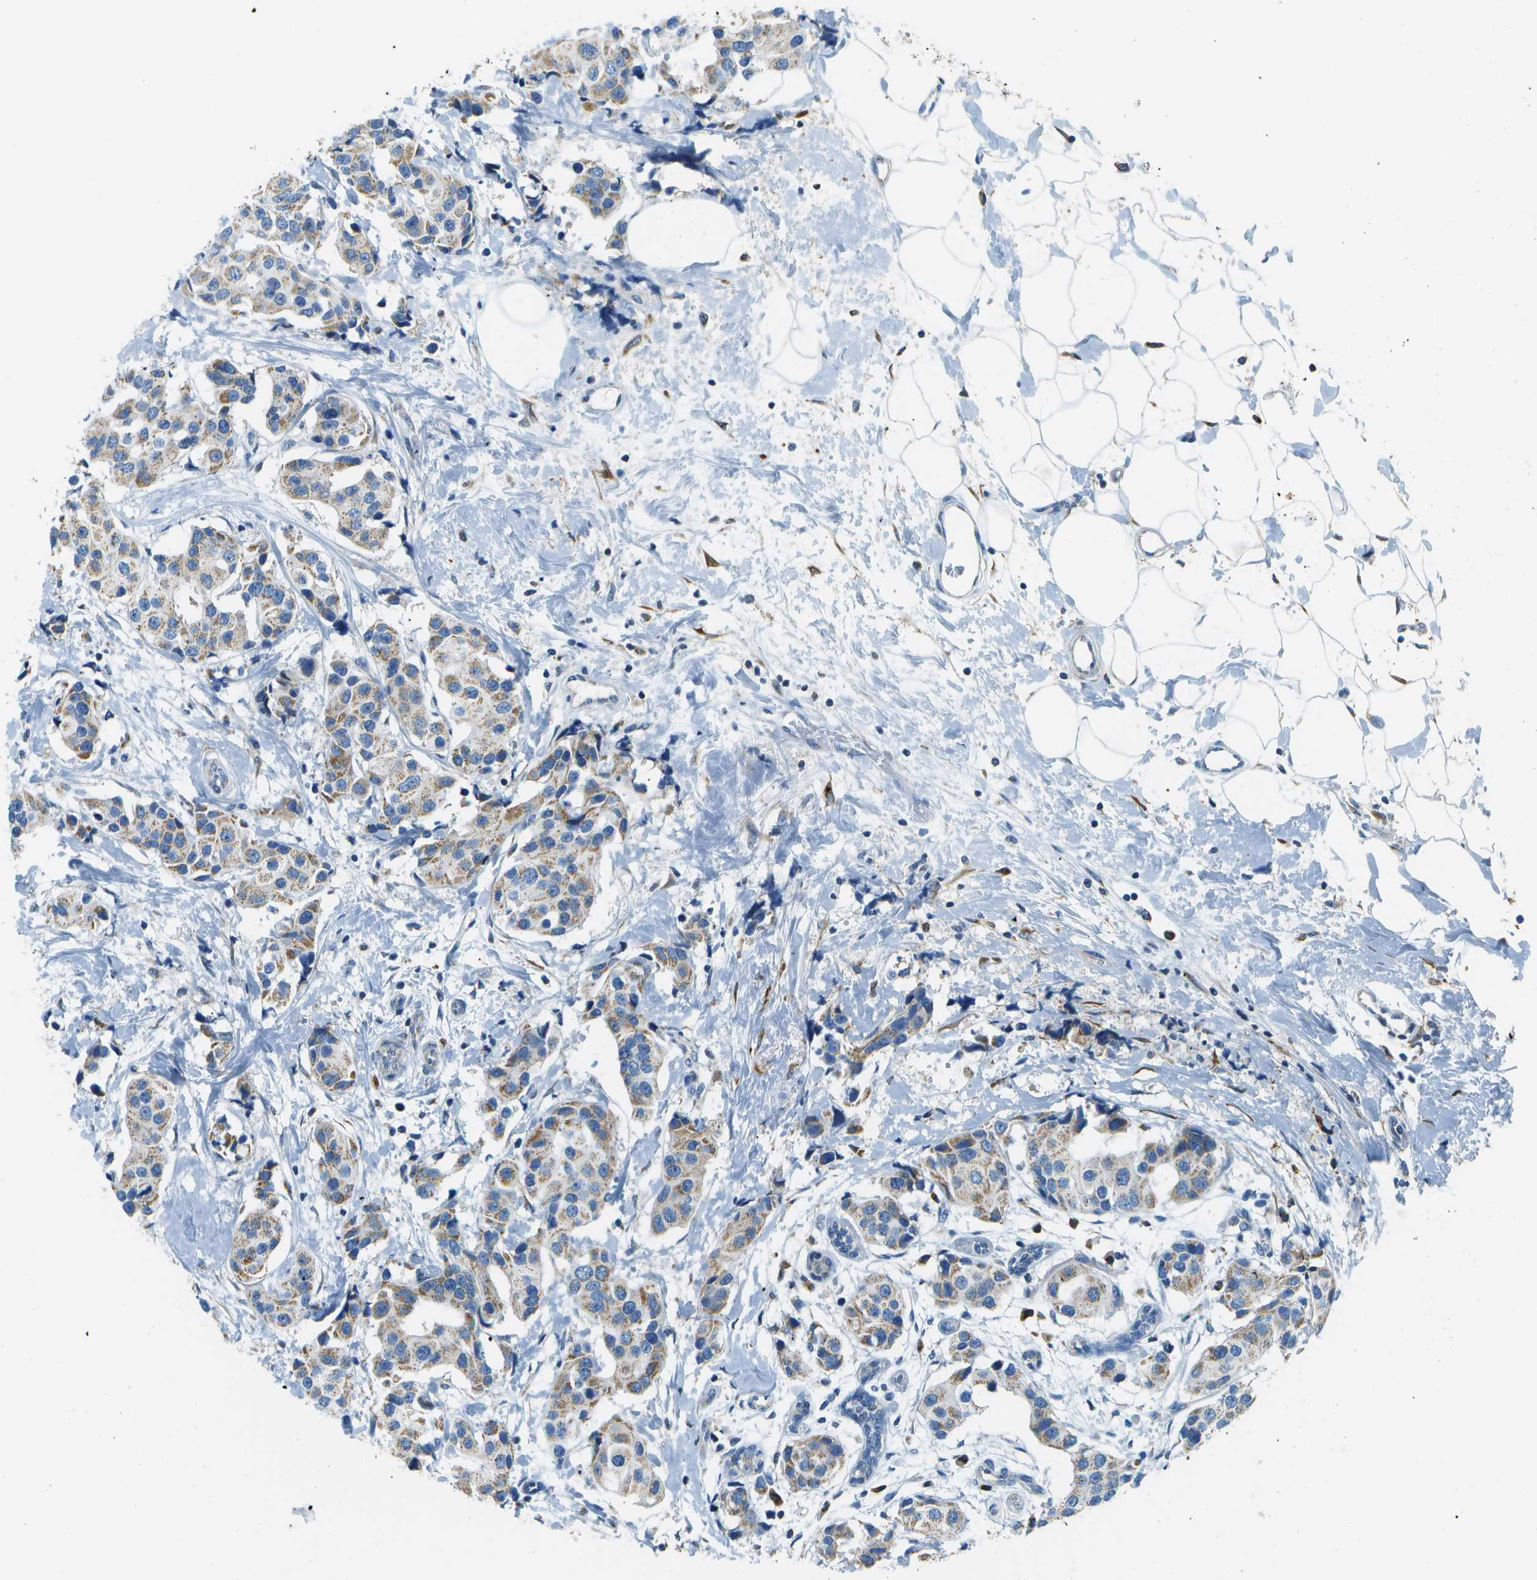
{"staining": {"intensity": "weak", "quantity": ">75%", "location": "cytoplasmic/membranous"}, "tissue": "breast cancer", "cell_type": "Tumor cells", "image_type": "cancer", "snomed": [{"axis": "morphology", "description": "Normal tissue, NOS"}, {"axis": "morphology", "description": "Duct carcinoma"}, {"axis": "topography", "description": "Breast"}], "caption": "Infiltrating ductal carcinoma (breast) stained with a protein marker reveals weak staining in tumor cells.", "gene": "PTGIS", "patient": {"sex": "female", "age": 39}}